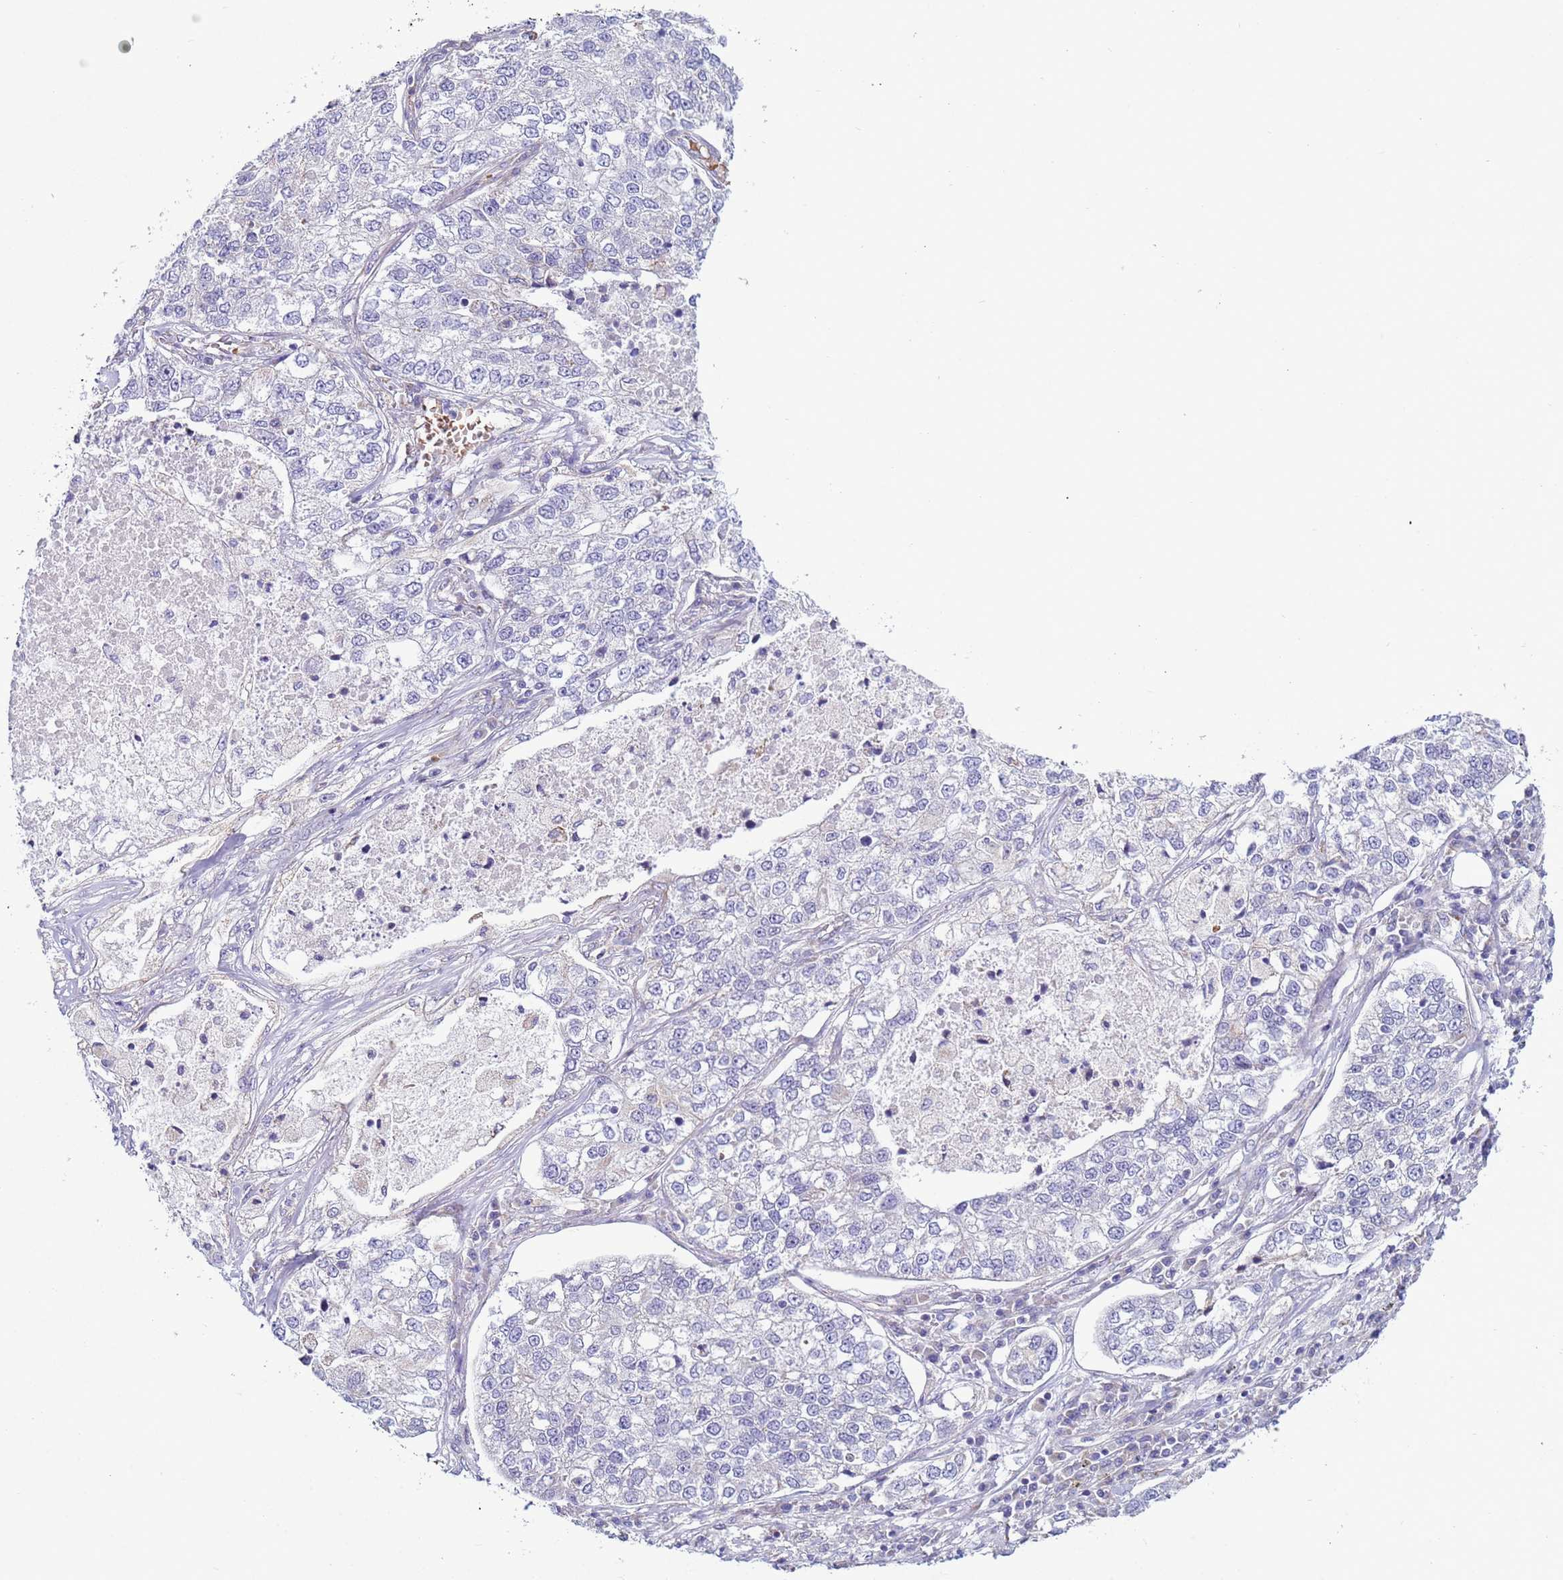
{"staining": {"intensity": "negative", "quantity": "none", "location": "none"}, "tissue": "lung cancer", "cell_type": "Tumor cells", "image_type": "cancer", "snomed": [{"axis": "morphology", "description": "Adenocarcinoma, NOS"}, {"axis": "topography", "description": "Lung"}], "caption": "IHC of human lung cancer (adenocarcinoma) displays no staining in tumor cells.", "gene": "ABHD17B", "patient": {"sex": "male", "age": 49}}